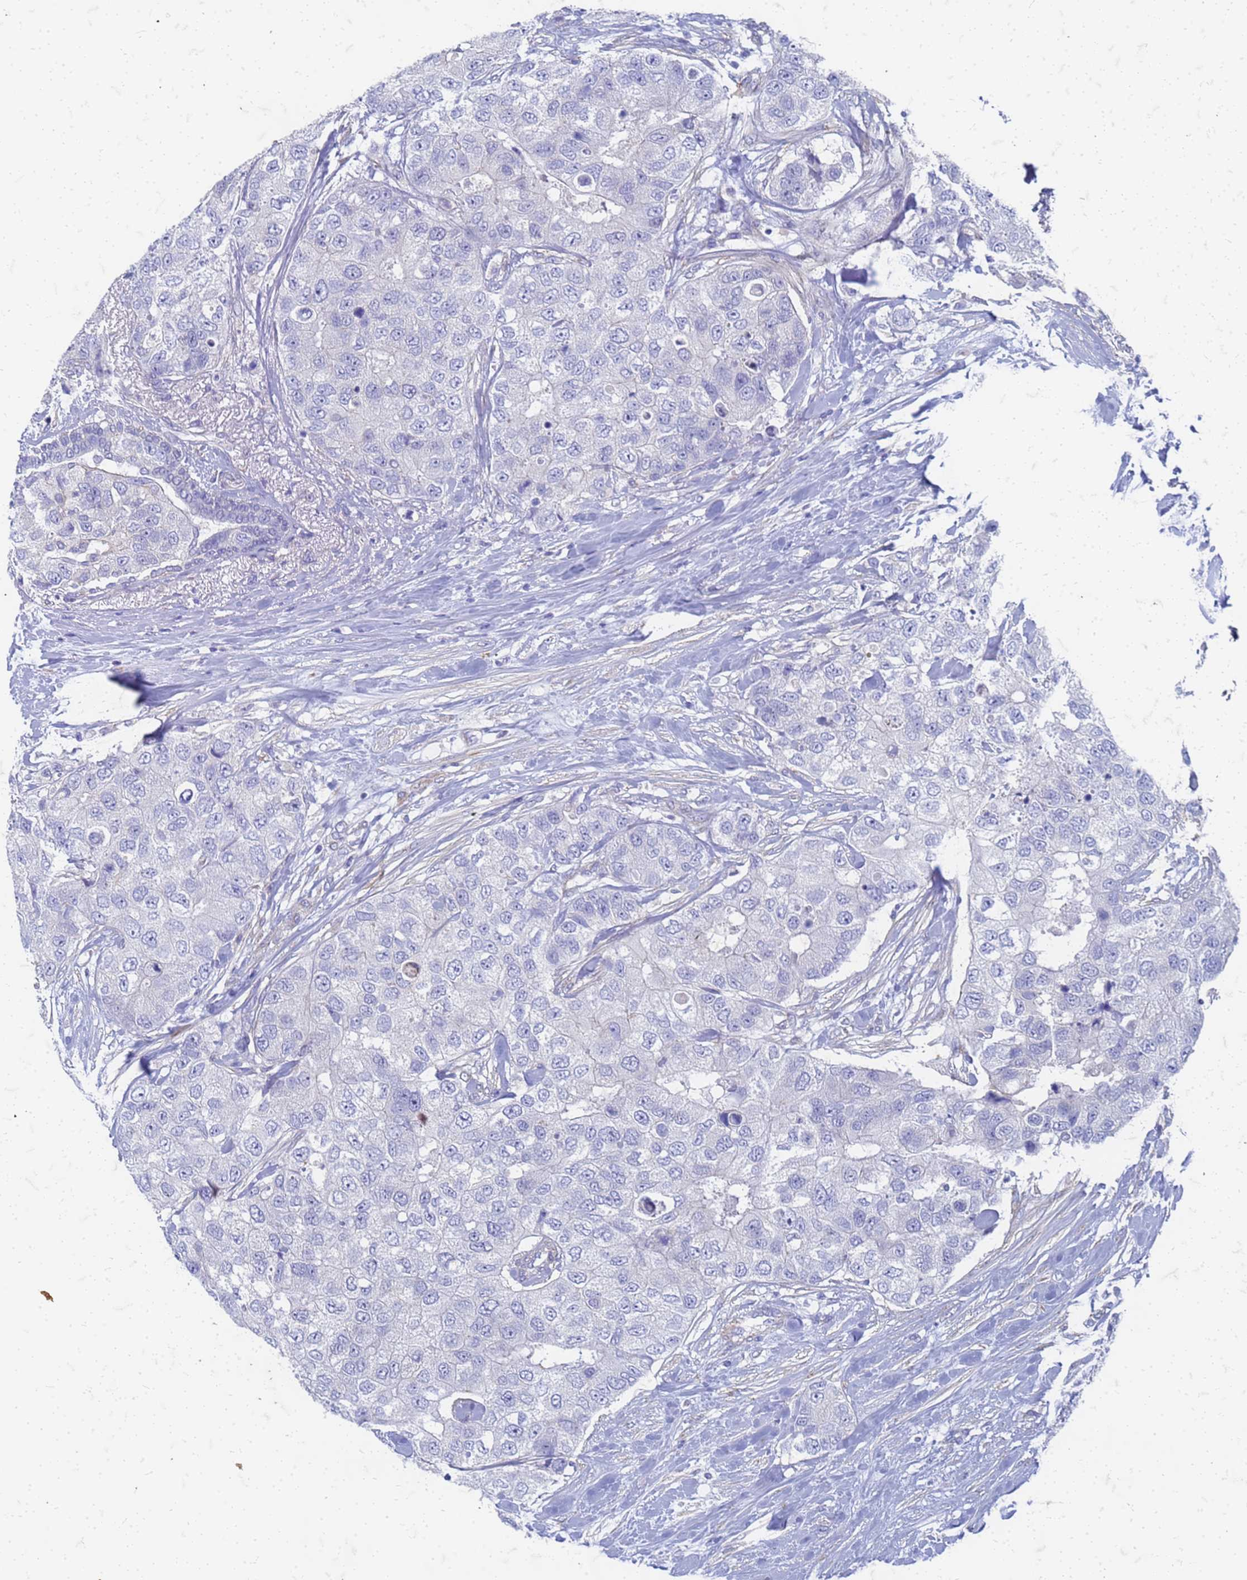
{"staining": {"intensity": "negative", "quantity": "none", "location": "none"}, "tissue": "breast cancer", "cell_type": "Tumor cells", "image_type": "cancer", "snomed": [{"axis": "morphology", "description": "Duct carcinoma"}, {"axis": "topography", "description": "Breast"}], "caption": "High magnification brightfield microscopy of intraductal carcinoma (breast) stained with DAB (3,3'-diaminobenzidine) (brown) and counterstained with hematoxylin (blue): tumor cells show no significant staining.", "gene": "TRIM64B", "patient": {"sex": "female", "age": 62}}